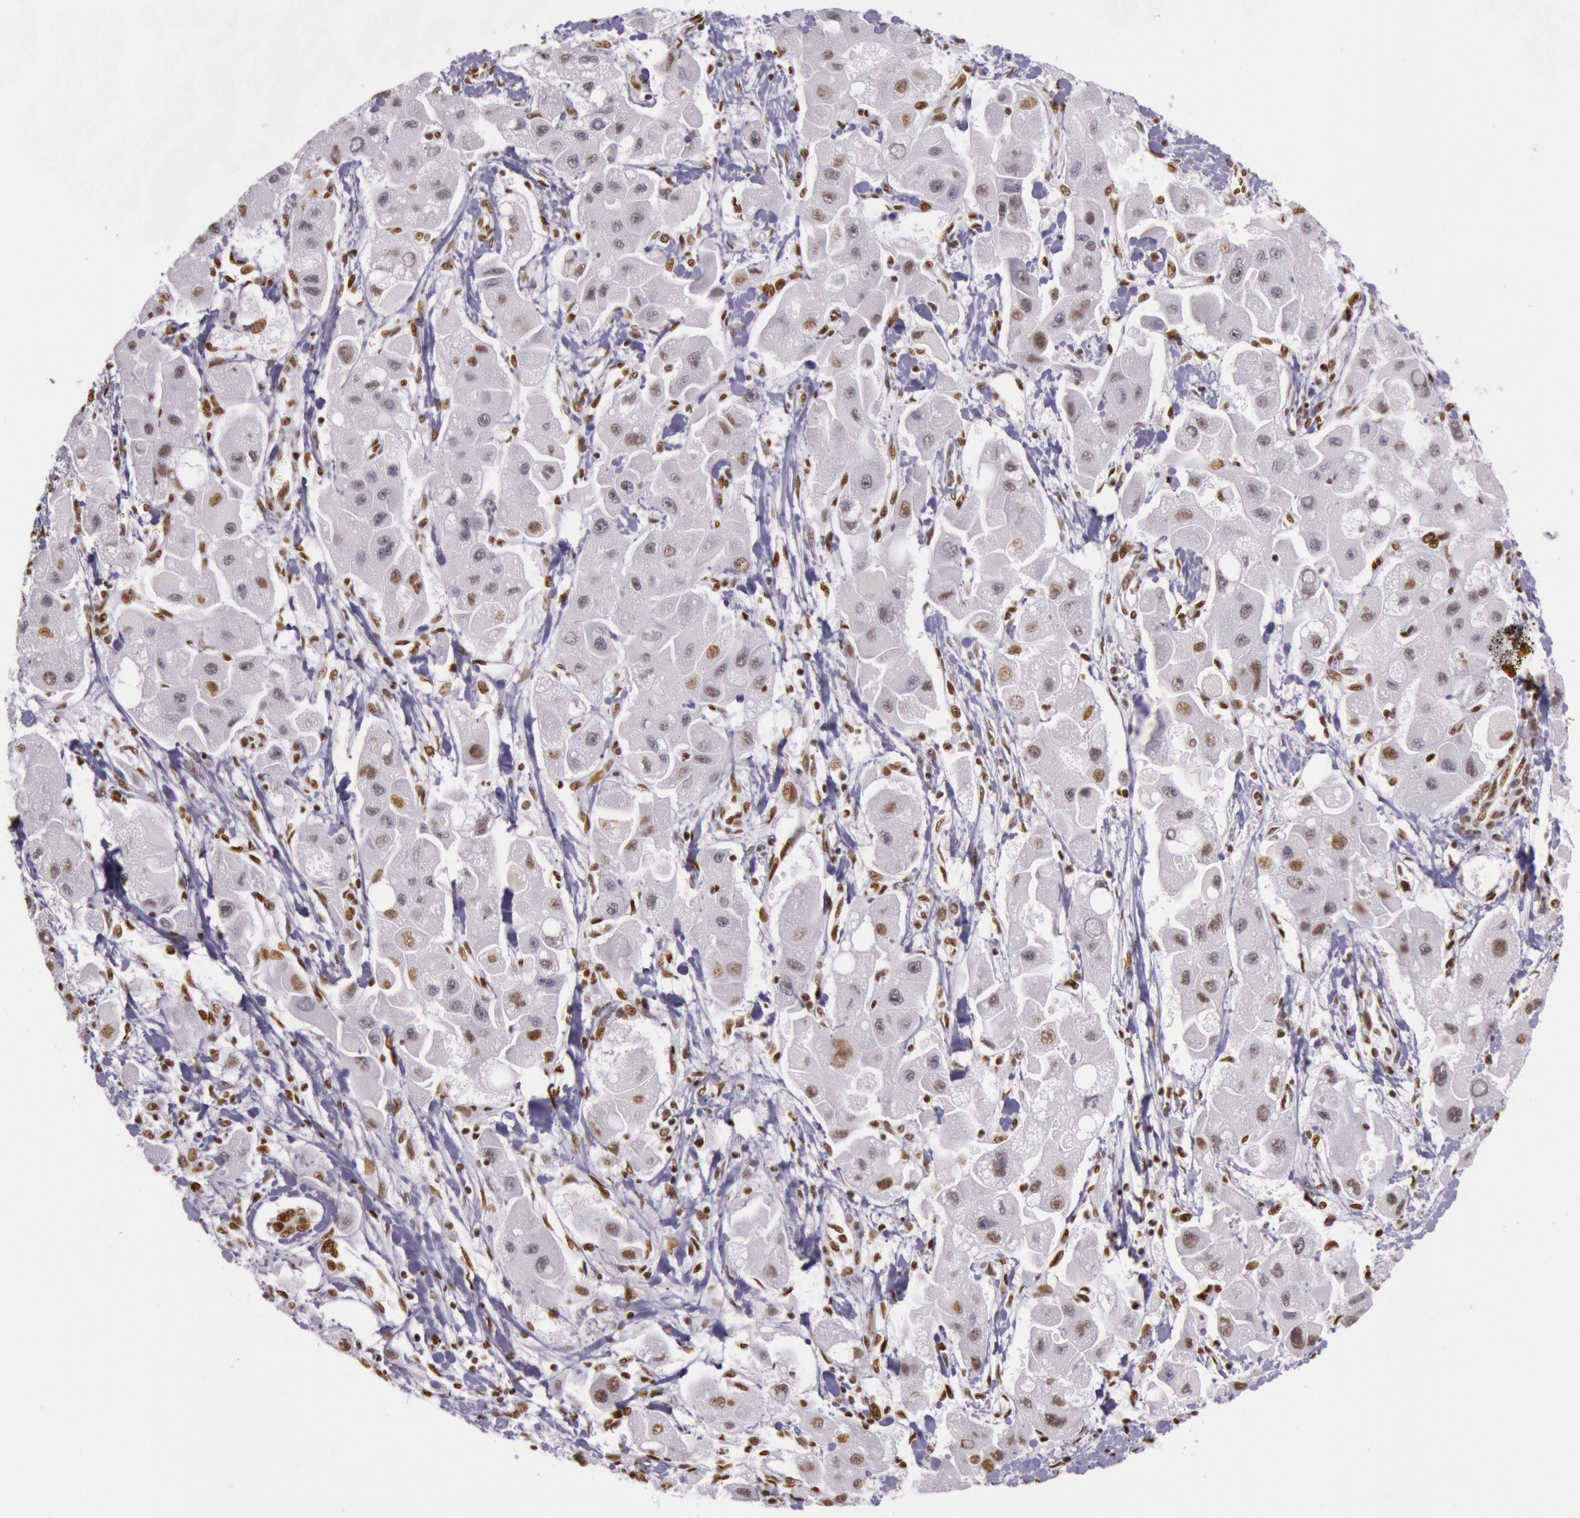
{"staining": {"intensity": "weak", "quantity": "25%-75%", "location": "nuclear"}, "tissue": "liver cancer", "cell_type": "Tumor cells", "image_type": "cancer", "snomed": [{"axis": "morphology", "description": "Carcinoma, Hepatocellular, NOS"}, {"axis": "topography", "description": "Liver"}], "caption": "The photomicrograph exhibits a brown stain indicating the presence of a protein in the nuclear of tumor cells in liver cancer.", "gene": "HNRNPH2", "patient": {"sex": "male", "age": 24}}